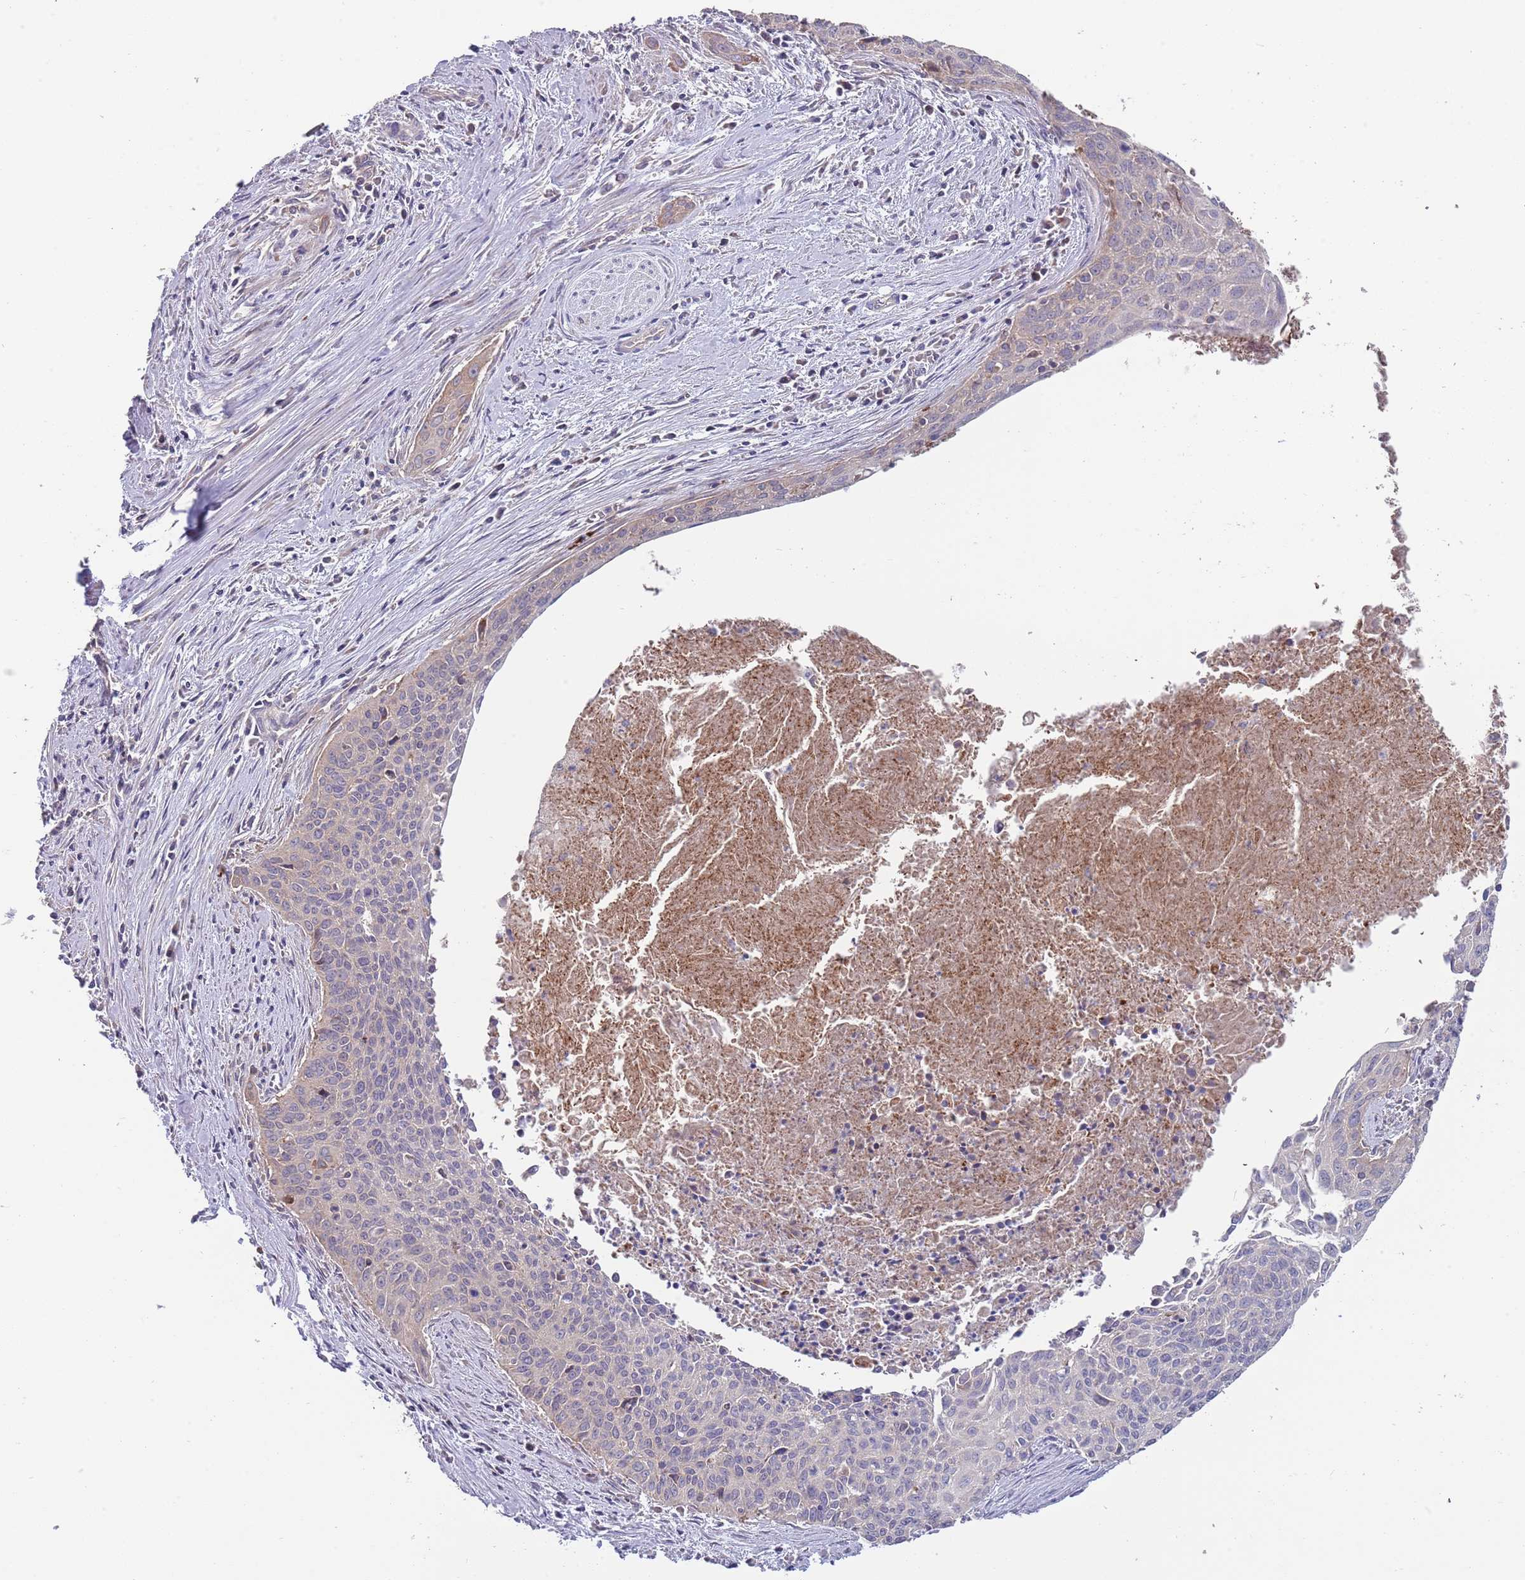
{"staining": {"intensity": "negative", "quantity": "none", "location": "none"}, "tissue": "cervical cancer", "cell_type": "Tumor cells", "image_type": "cancer", "snomed": [{"axis": "morphology", "description": "Squamous cell carcinoma, NOS"}, {"axis": "topography", "description": "Cervix"}], "caption": "Cervical cancer (squamous cell carcinoma) was stained to show a protein in brown. There is no significant expression in tumor cells.", "gene": "ABCC10", "patient": {"sex": "female", "age": 55}}